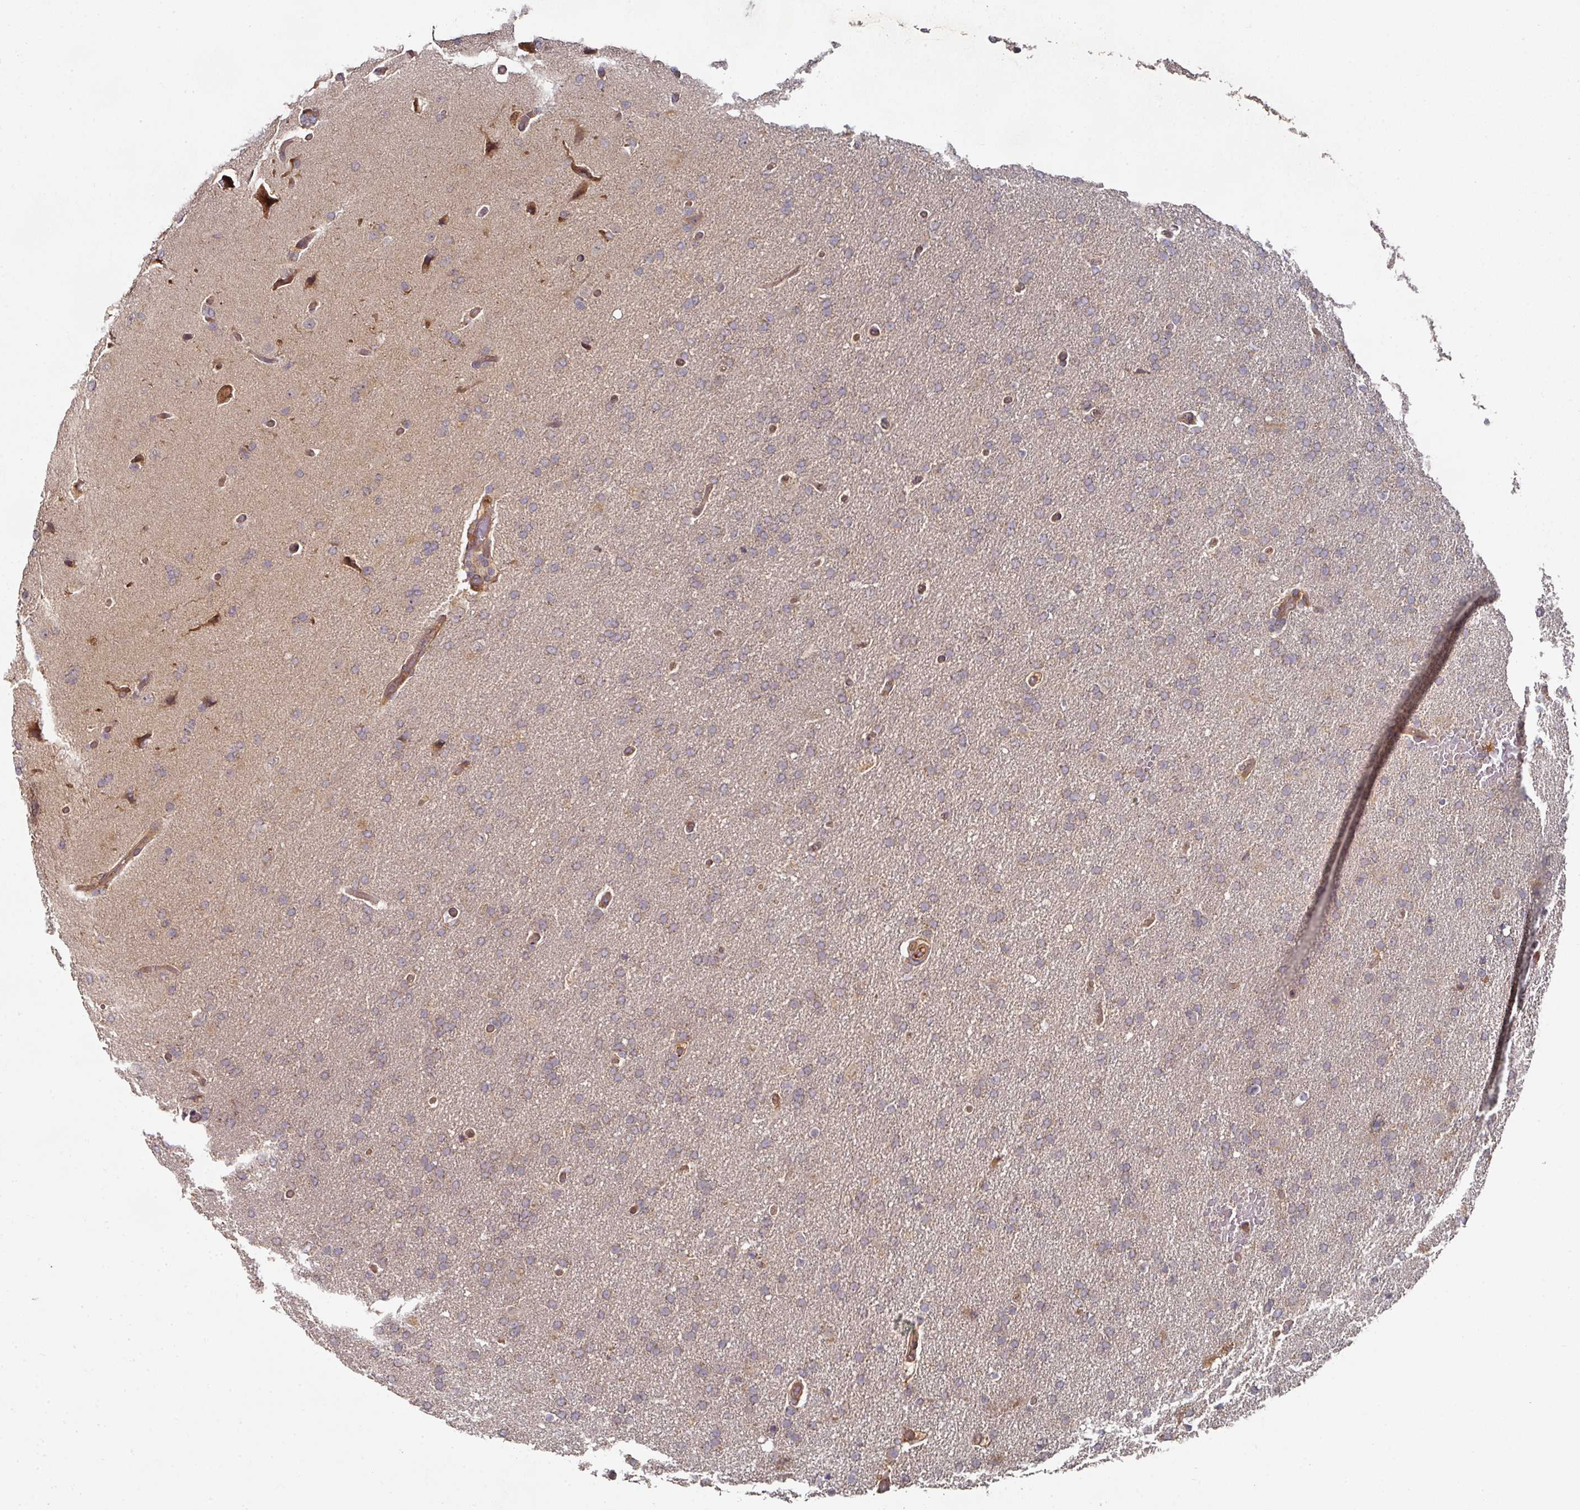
{"staining": {"intensity": "weak", "quantity": ">75%", "location": "cytoplasmic/membranous"}, "tissue": "glioma", "cell_type": "Tumor cells", "image_type": "cancer", "snomed": [{"axis": "morphology", "description": "Glioma, malignant, High grade"}, {"axis": "topography", "description": "Brain"}], "caption": "Tumor cells exhibit low levels of weak cytoplasmic/membranous positivity in about >75% of cells in human glioma. (DAB IHC with brightfield microscopy, high magnification).", "gene": "CEP95", "patient": {"sex": "male", "age": 72}}